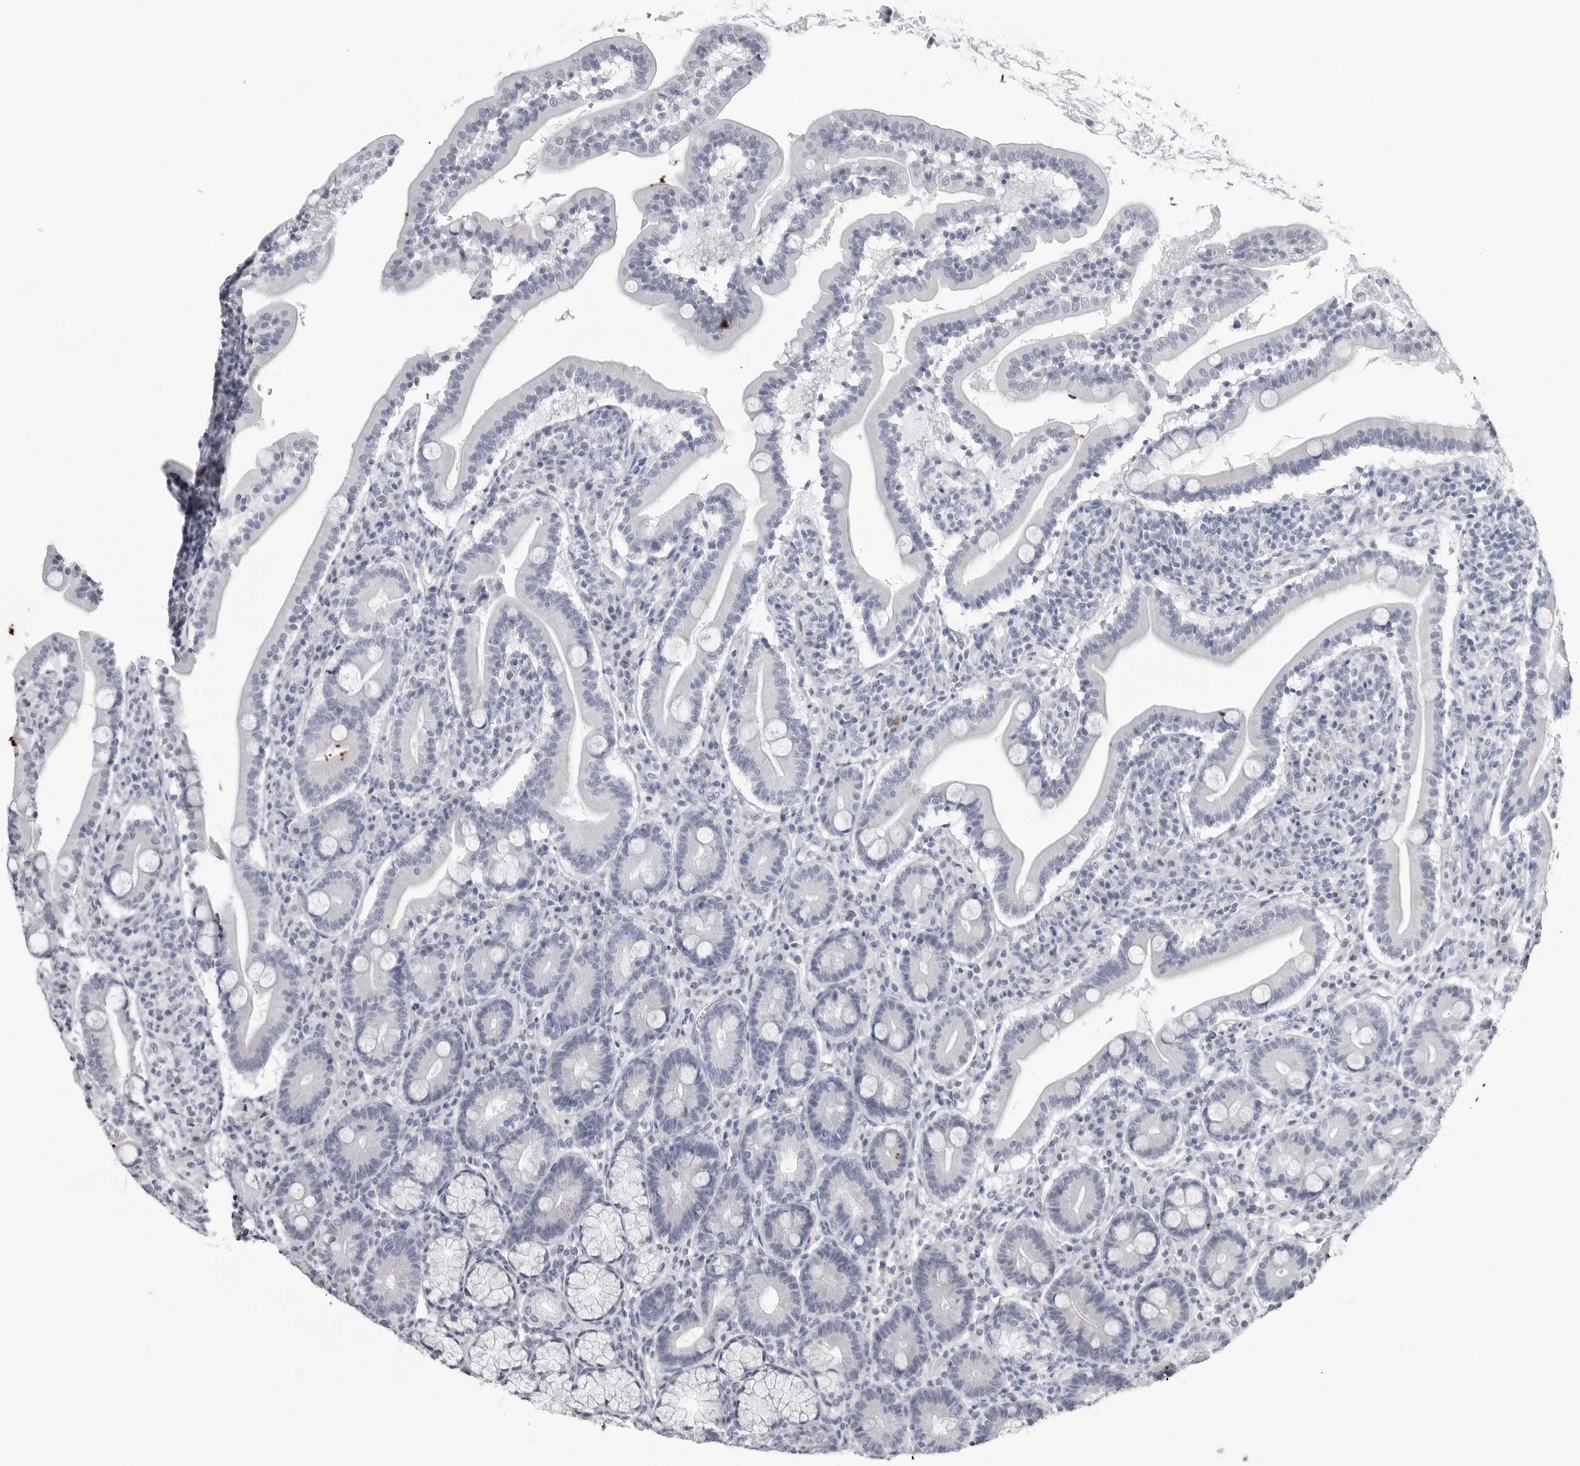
{"staining": {"intensity": "negative", "quantity": "none", "location": "none"}, "tissue": "duodenum", "cell_type": "Glandular cells", "image_type": "normal", "snomed": [{"axis": "morphology", "description": "Normal tissue, NOS"}, {"axis": "topography", "description": "Duodenum"}], "caption": "High magnification brightfield microscopy of normal duodenum stained with DAB (3,3'-diaminobenzidine) (brown) and counterstained with hematoxylin (blue): glandular cells show no significant expression.", "gene": "PGA3", "patient": {"sex": "male", "age": 35}}